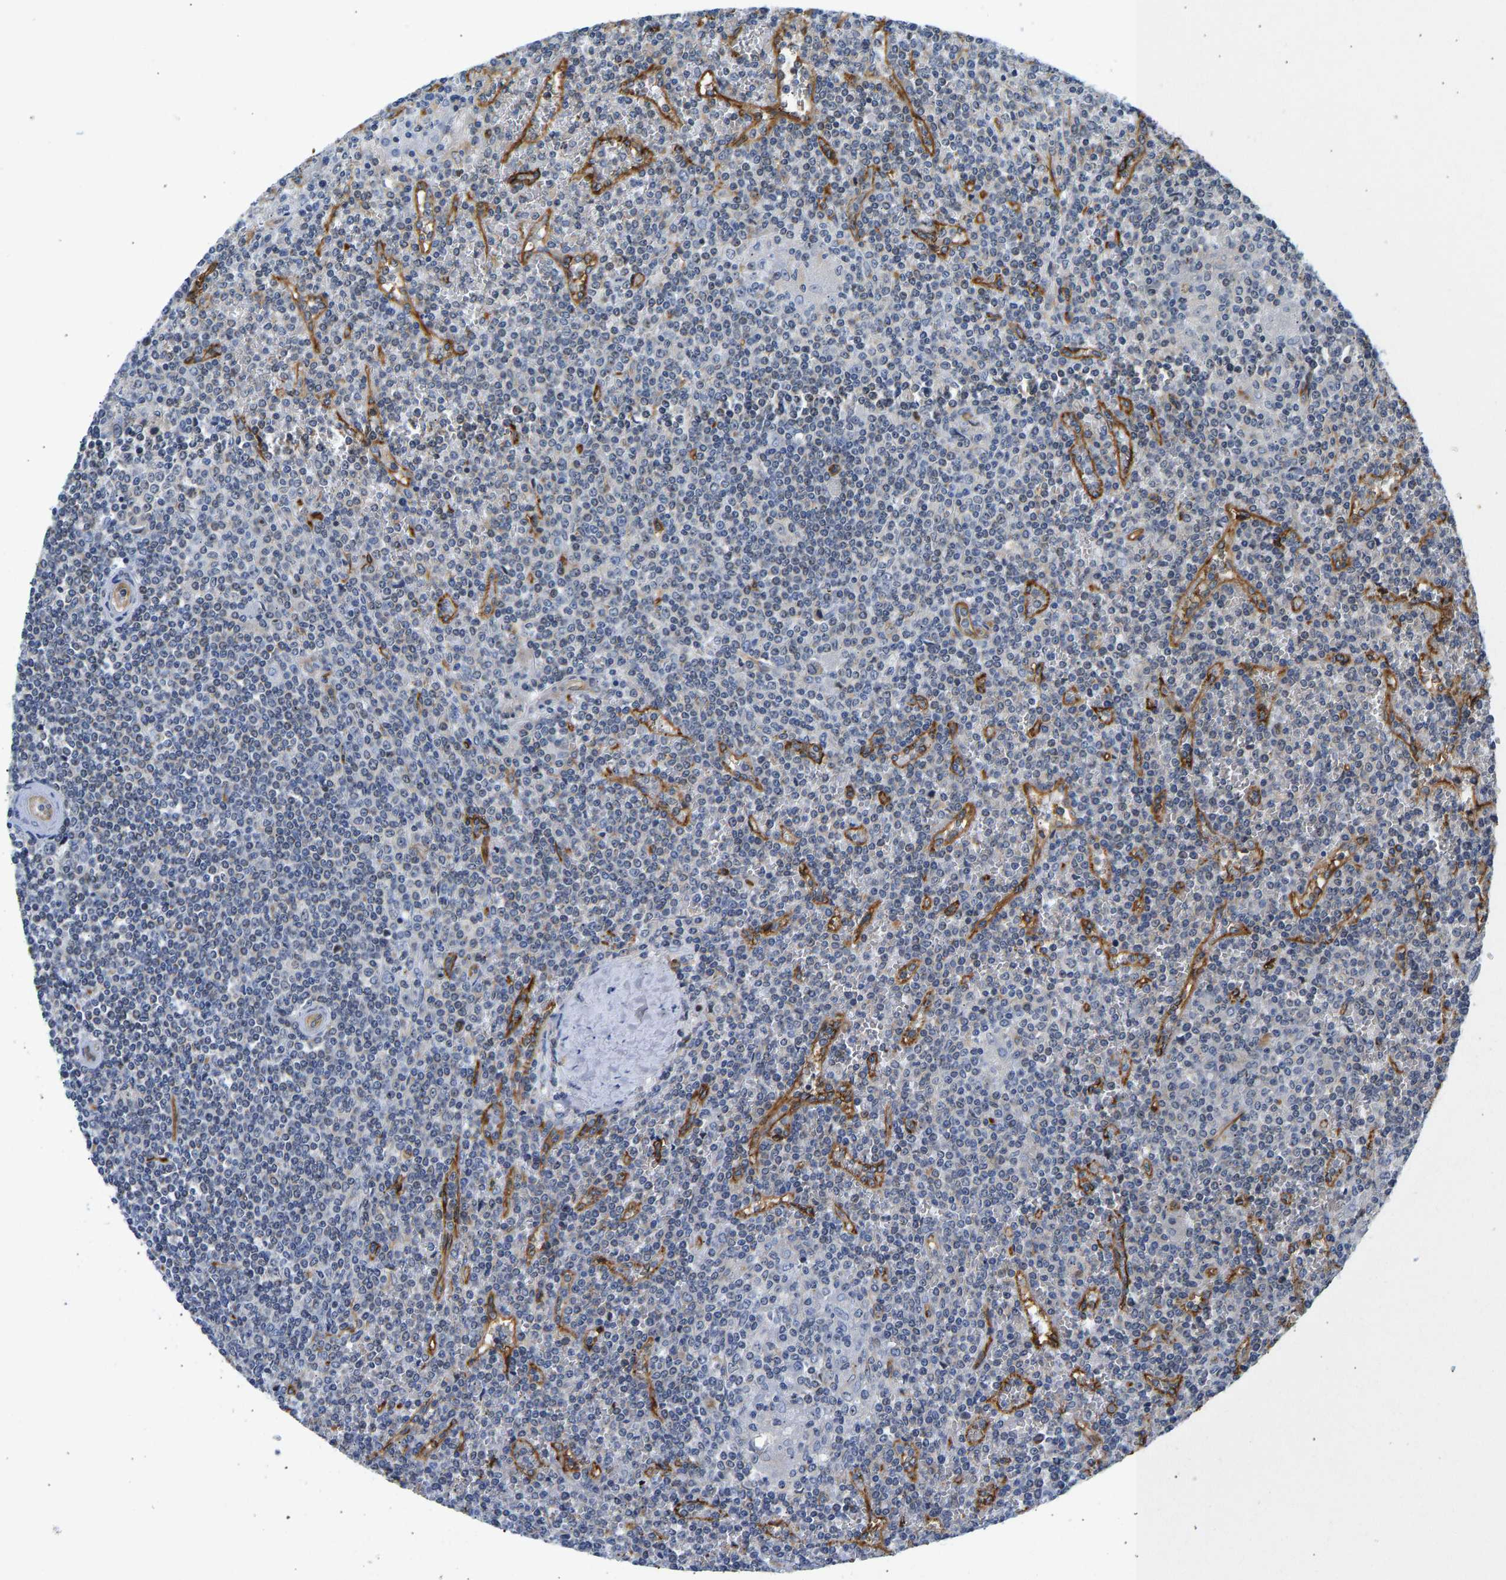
{"staining": {"intensity": "negative", "quantity": "none", "location": "none"}, "tissue": "lymphoma", "cell_type": "Tumor cells", "image_type": "cancer", "snomed": [{"axis": "morphology", "description": "Malignant lymphoma, non-Hodgkin's type, Low grade"}, {"axis": "topography", "description": "Spleen"}], "caption": "Immunohistochemistry of malignant lymphoma, non-Hodgkin's type (low-grade) exhibits no positivity in tumor cells.", "gene": "RESF1", "patient": {"sex": "female", "age": 19}}